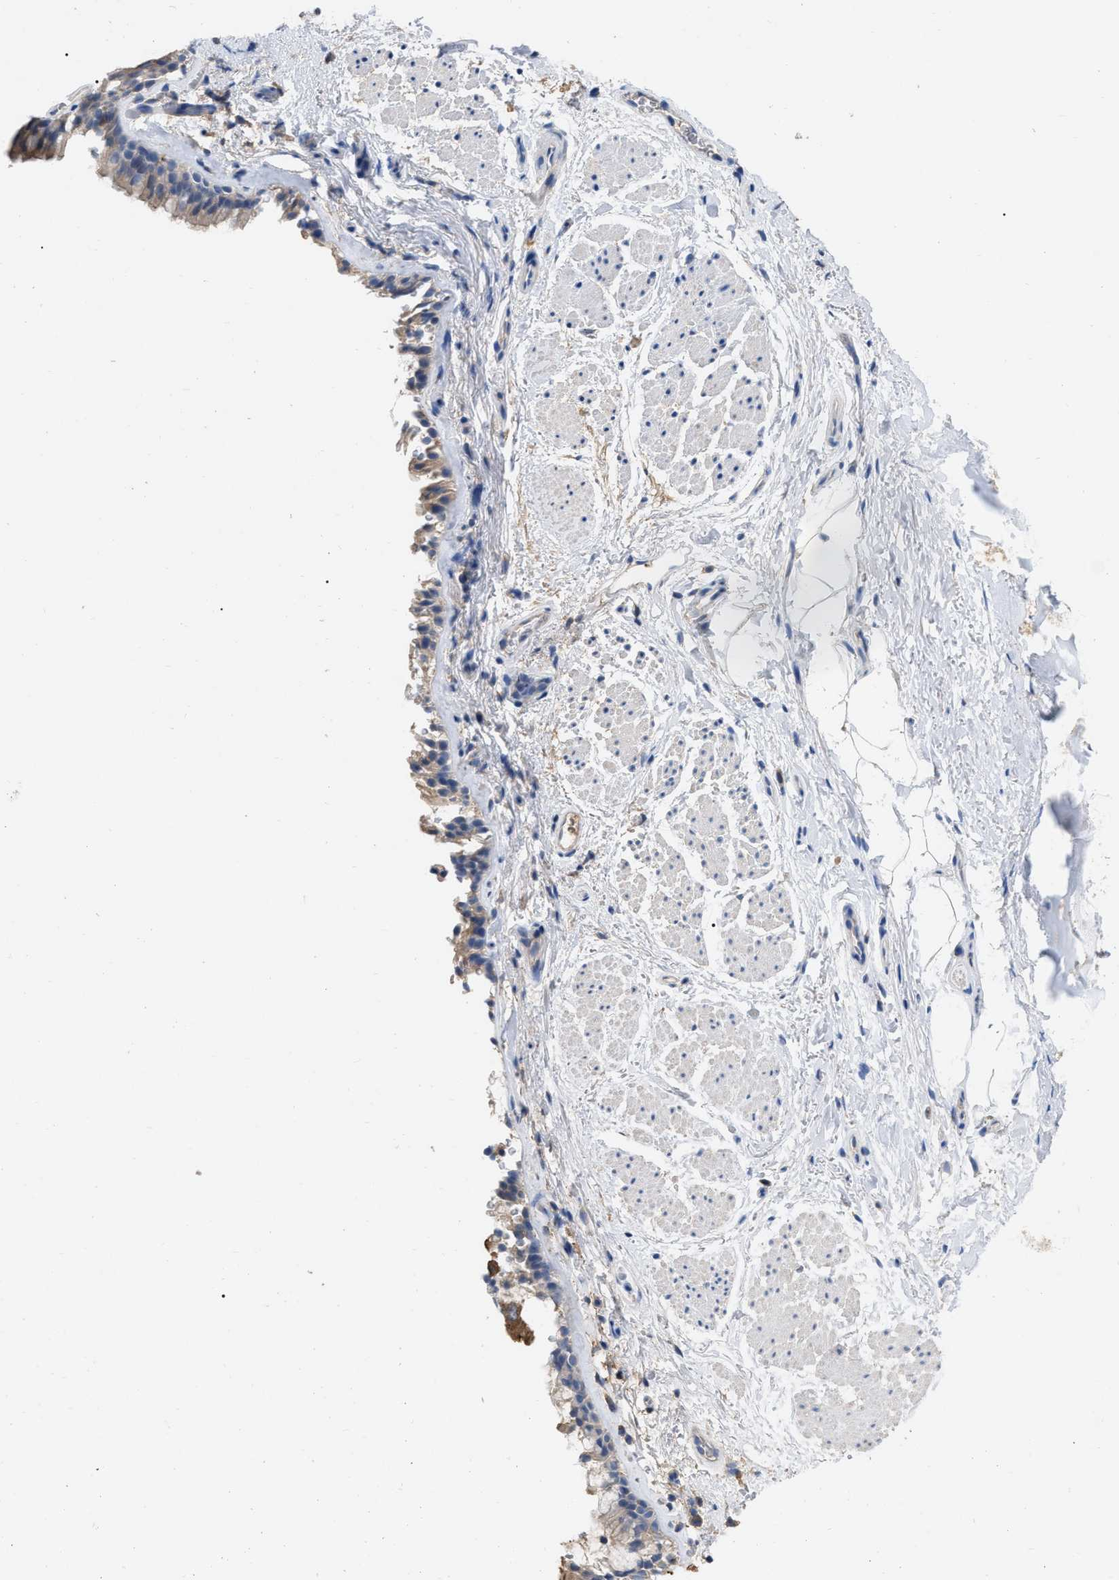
{"staining": {"intensity": "weak", "quantity": "25%-75%", "location": "cytoplasmic/membranous"}, "tissue": "bronchus", "cell_type": "Respiratory epithelial cells", "image_type": "normal", "snomed": [{"axis": "morphology", "description": "Normal tissue, NOS"}, {"axis": "topography", "description": "Cartilage tissue"}, {"axis": "topography", "description": "Bronchus"}], "caption": "Immunohistochemistry (IHC) micrograph of benign human bronchus stained for a protein (brown), which demonstrates low levels of weak cytoplasmic/membranous staining in about 25%-75% of respiratory epithelial cells.", "gene": "GPR179", "patient": {"sex": "female", "age": 53}}